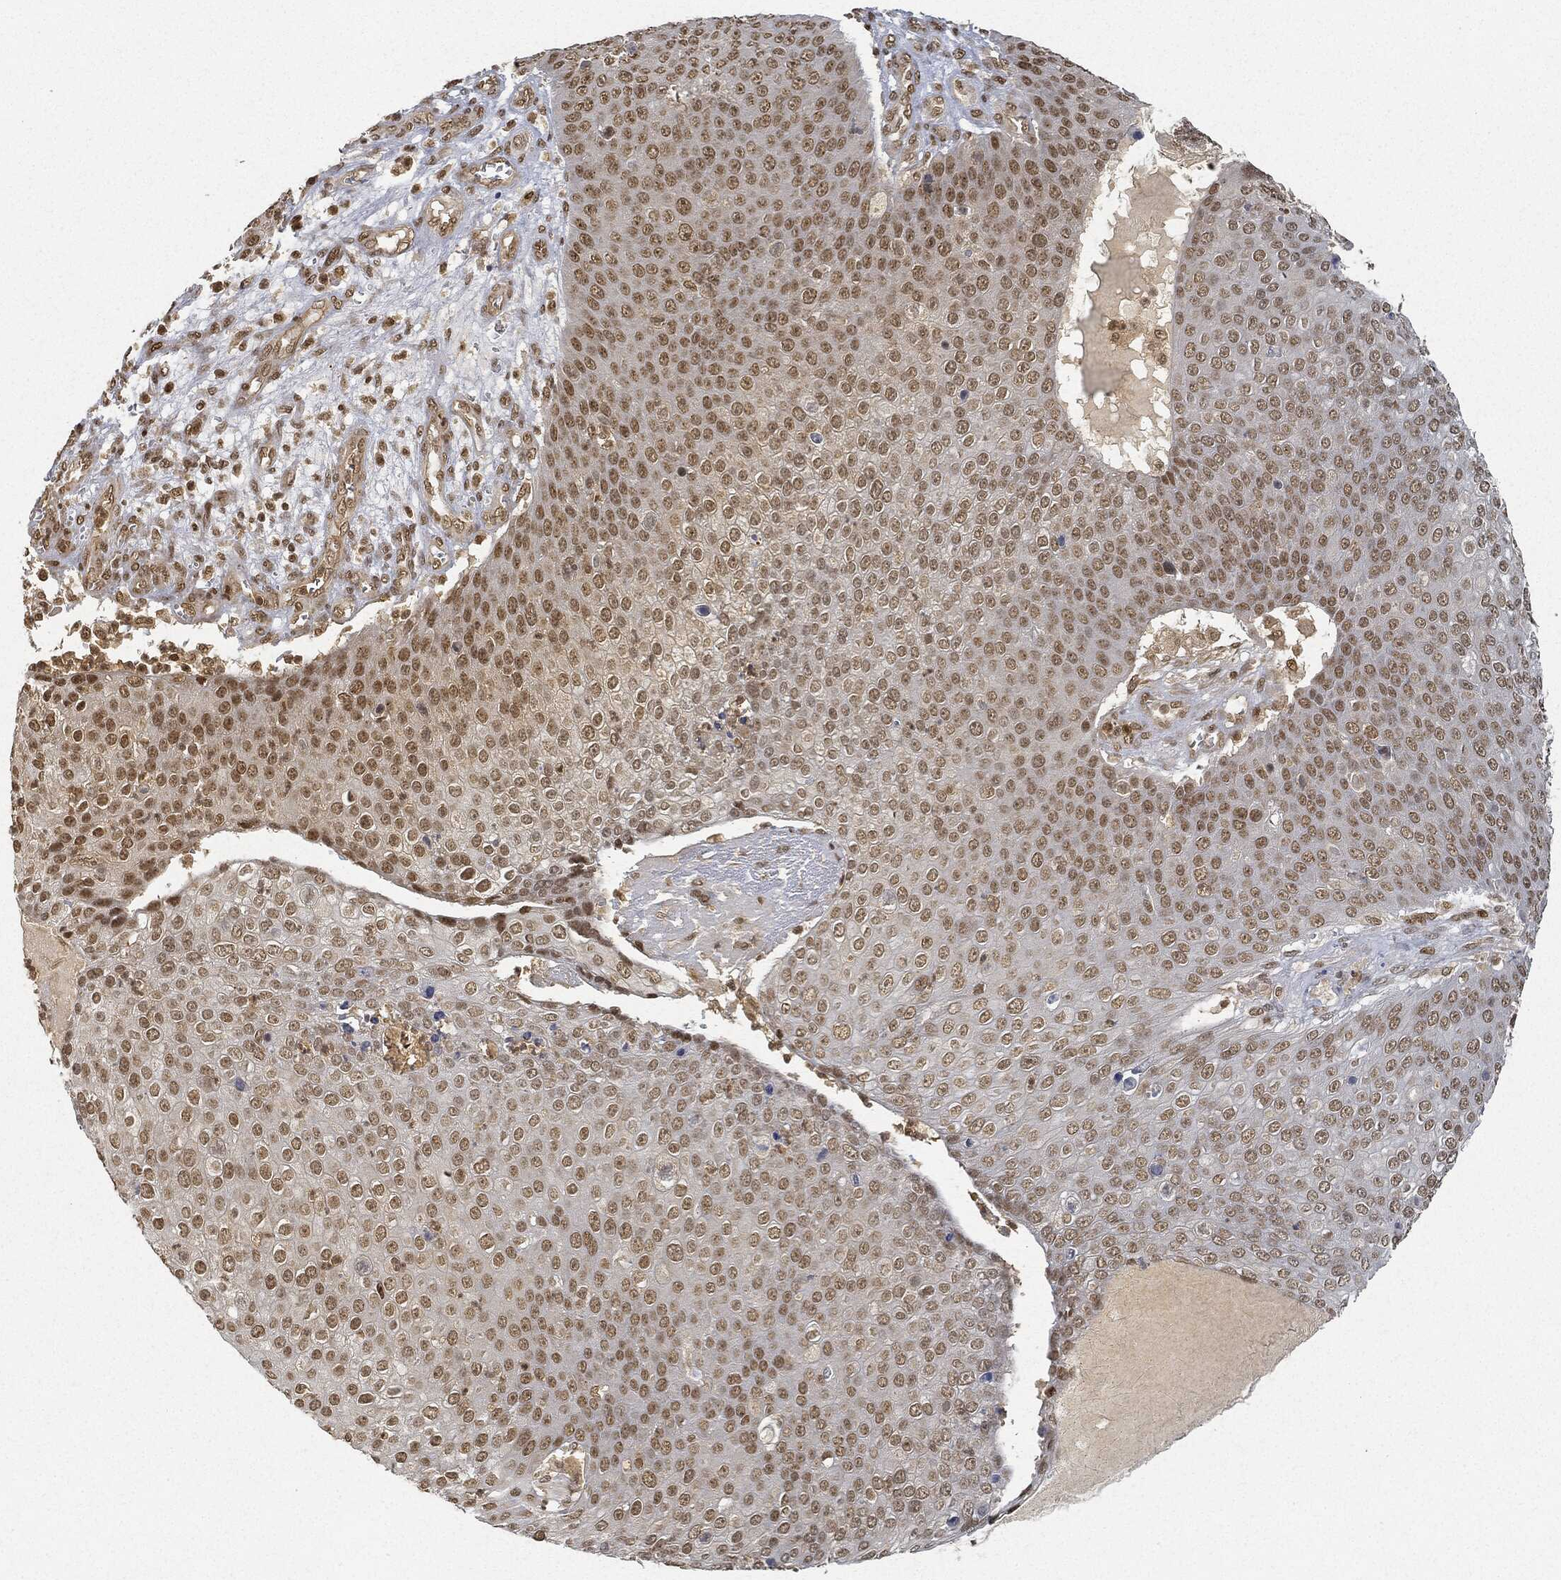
{"staining": {"intensity": "moderate", "quantity": "25%-75%", "location": "nuclear"}, "tissue": "skin cancer", "cell_type": "Tumor cells", "image_type": "cancer", "snomed": [{"axis": "morphology", "description": "Squamous cell carcinoma, NOS"}, {"axis": "topography", "description": "Skin"}], "caption": "An immunohistochemistry (IHC) photomicrograph of neoplastic tissue is shown. Protein staining in brown shows moderate nuclear positivity in skin squamous cell carcinoma within tumor cells.", "gene": "CIB1", "patient": {"sex": "male", "age": 71}}